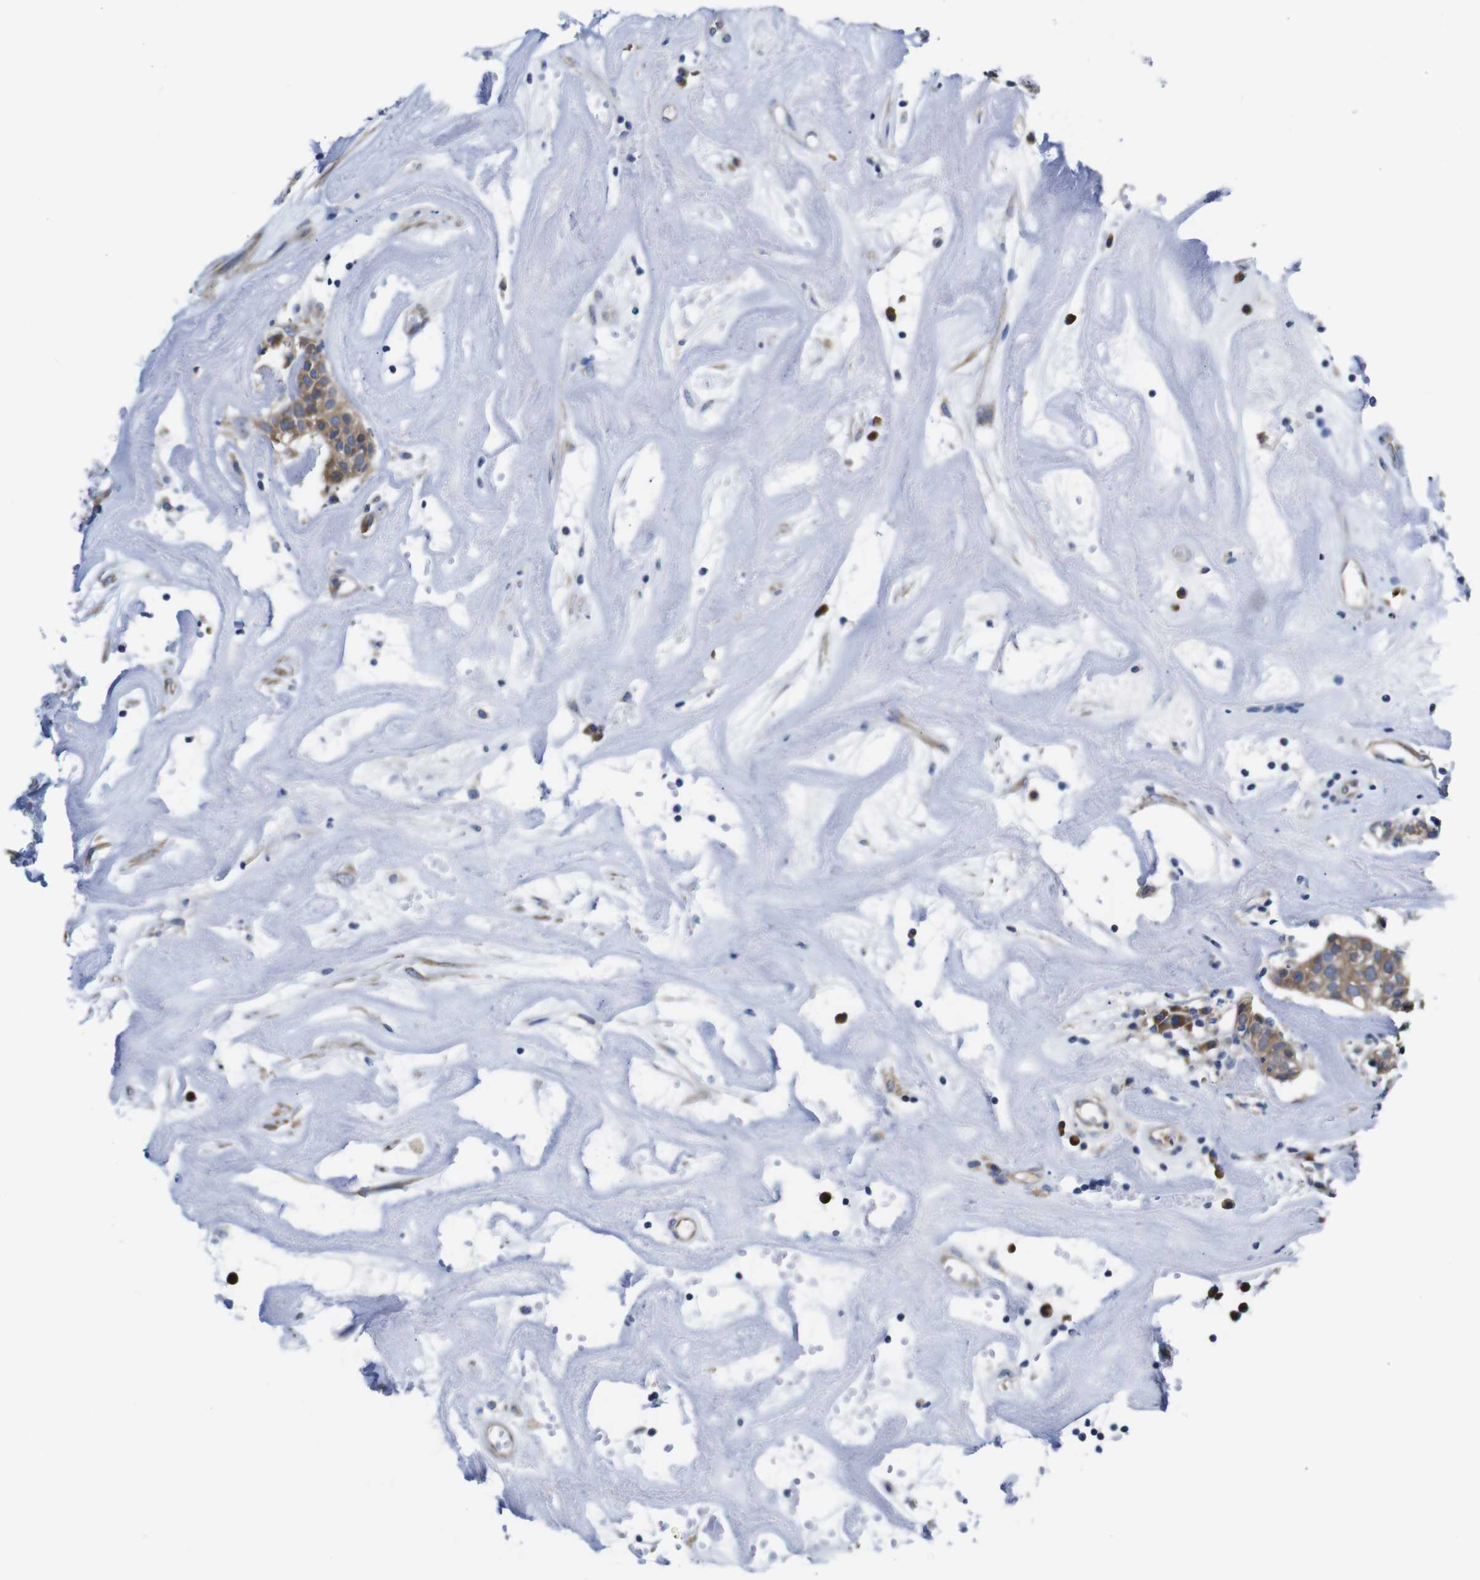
{"staining": {"intensity": "weak", "quantity": ">75%", "location": "cytoplasmic/membranous"}, "tissue": "head and neck cancer", "cell_type": "Tumor cells", "image_type": "cancer", "snomed": [{"axis": "morphology", "description": "Adenocarcinoma, NOS"}, {"axis": "topography", "description": "Salivary gland"}, {"axis": "topography", "description": "Head-Neck"}], "caption": "Human adenocarcinoma (head and neck) stained with a brown dye demonstrates weak cytoplasmic/membranous positive expression in approximately >75% of tumor cells.", "gene": "DDRGK1", "patient": {"sex": "female", "age": 65}}